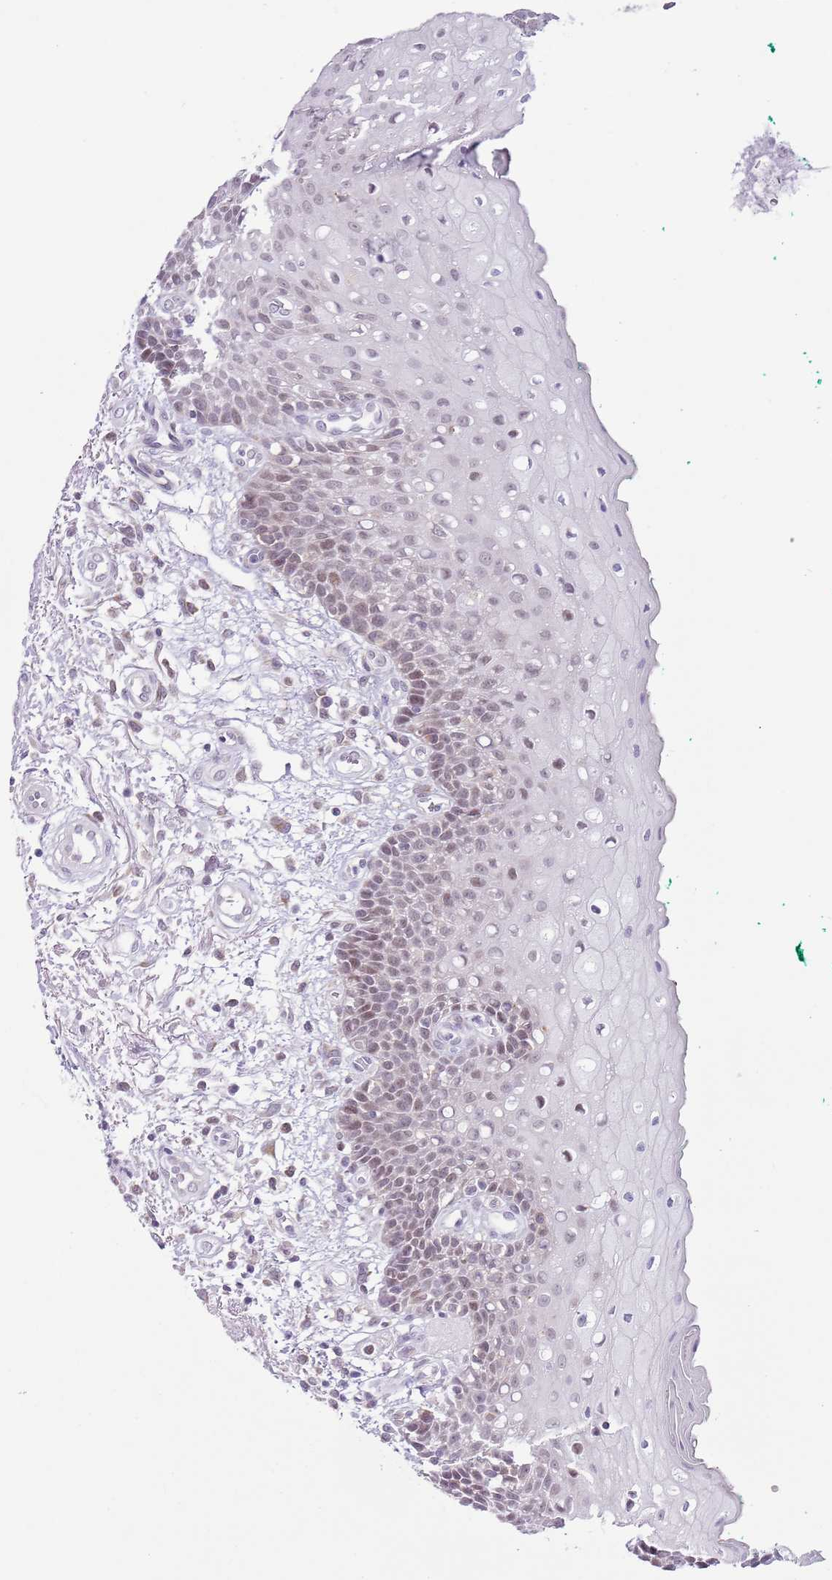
{"staining": {"intensity": "weak", "quantity": "25%-75%", "location": "nuclear"}, "tissue": "oral mucosa", "cell_type": "Squamous epithelial cells", "image_type": "normal", "snomed": [{"axis": "morphology", "description": "Normal tissue, NOS"}, {"axis": "morphology", "description": "Squamous cell carcinoma, NOS"}, {"axis": "topography", "description": "Oral tissue"}, {"axis": "topography", "description": "Tounge, NOS"}, {"axis": "topography", "description": "Head-Neck"}], "caption": "Weak nuclear expression is present in about 25%-75% of squamous epithelial cells in unremarkable oral mucosa.", "gene": "ZNF576", "patient": {"sex": "male", "age": 79}}